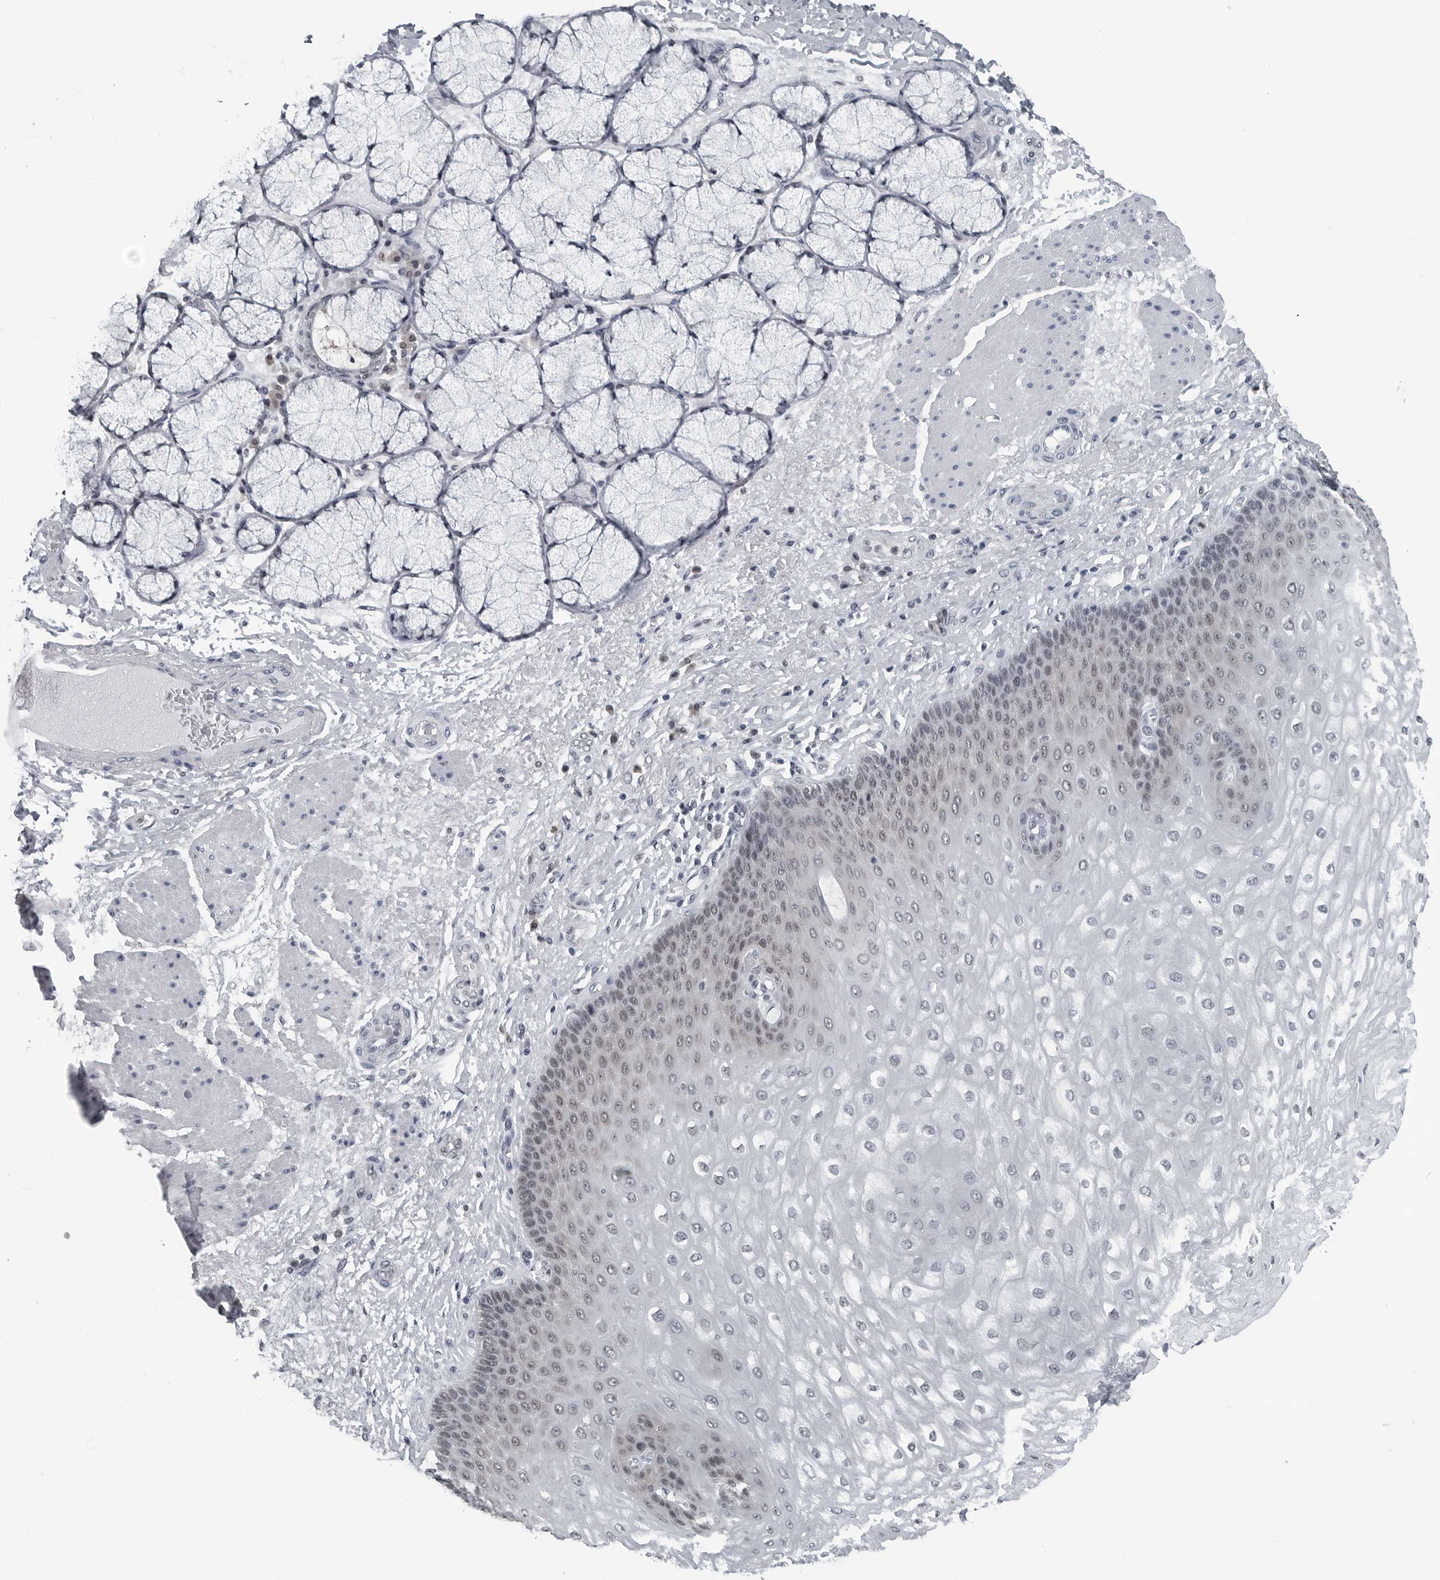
{"staining": {"intensity": "moderate", "quantity": "<25%", "location": "nuclear"}, "tissue": "esophagus", "cell_type": "Squamous epithelial cells", "image_type": "normal", "snomed": [{"axis": "morphology", "description": "Normal tissue, NOS"}, {"axis": "topography", "description": "Esophagus"}], "caption": "Immunohistochemistry (IHC) (DAB) staining of unremarkable human esophagus exhibits moderate nuclear protein positivity in approximately <25% of squamous epithelial cells. (Brightfield microscopy of DAB IHC at high magnification).", "gene": "AKR1A1", "patient": {"sex": "male", "age": 54}}